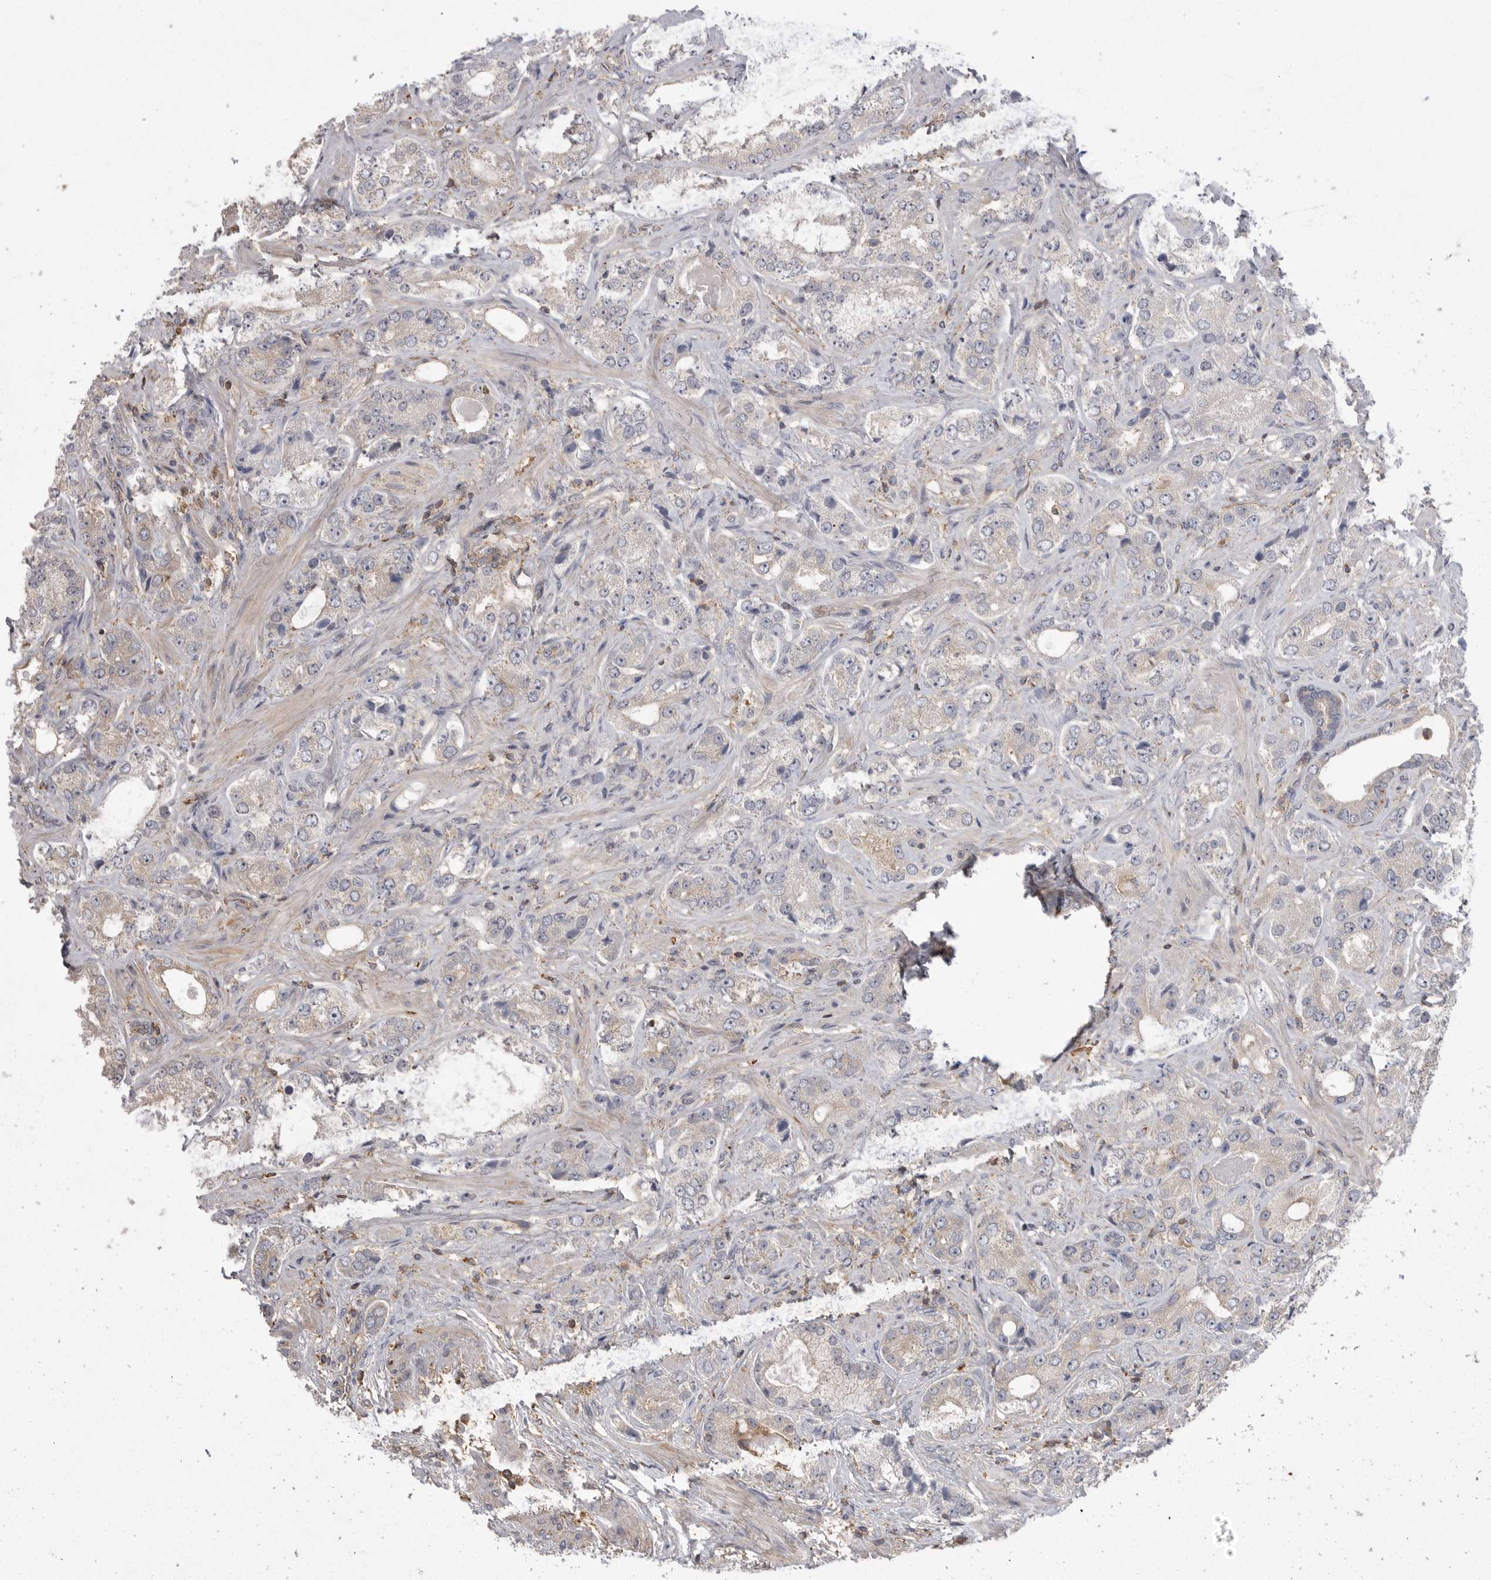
{"staining": {"intensity": "negative", "quantity": "none", "location": "none"}, "tissue": "prostate cancer", "cell_type": "Tumor cells", "image_type": "cancer", "snomed": [{"axis": "morphology", "description": "Normal tissue, NOS"}, {"axis": "morphology", "description": "Adenocarcinoma, High grade"}, {"axis": "topography", "description": "Prostate"}, {"axis": "topography", "description": "Peripheral nerve tissue"}], "caption": "An immunohistochemistry (IHC) micrograph of adenocarcinoma (high-grade) (prostate) is shown. There is no staining in tumor cells of adenocarcinoma (high-grade) (prostate).", "gene": "TOP2A", "patient": {"sex": "male", "age": 59}}